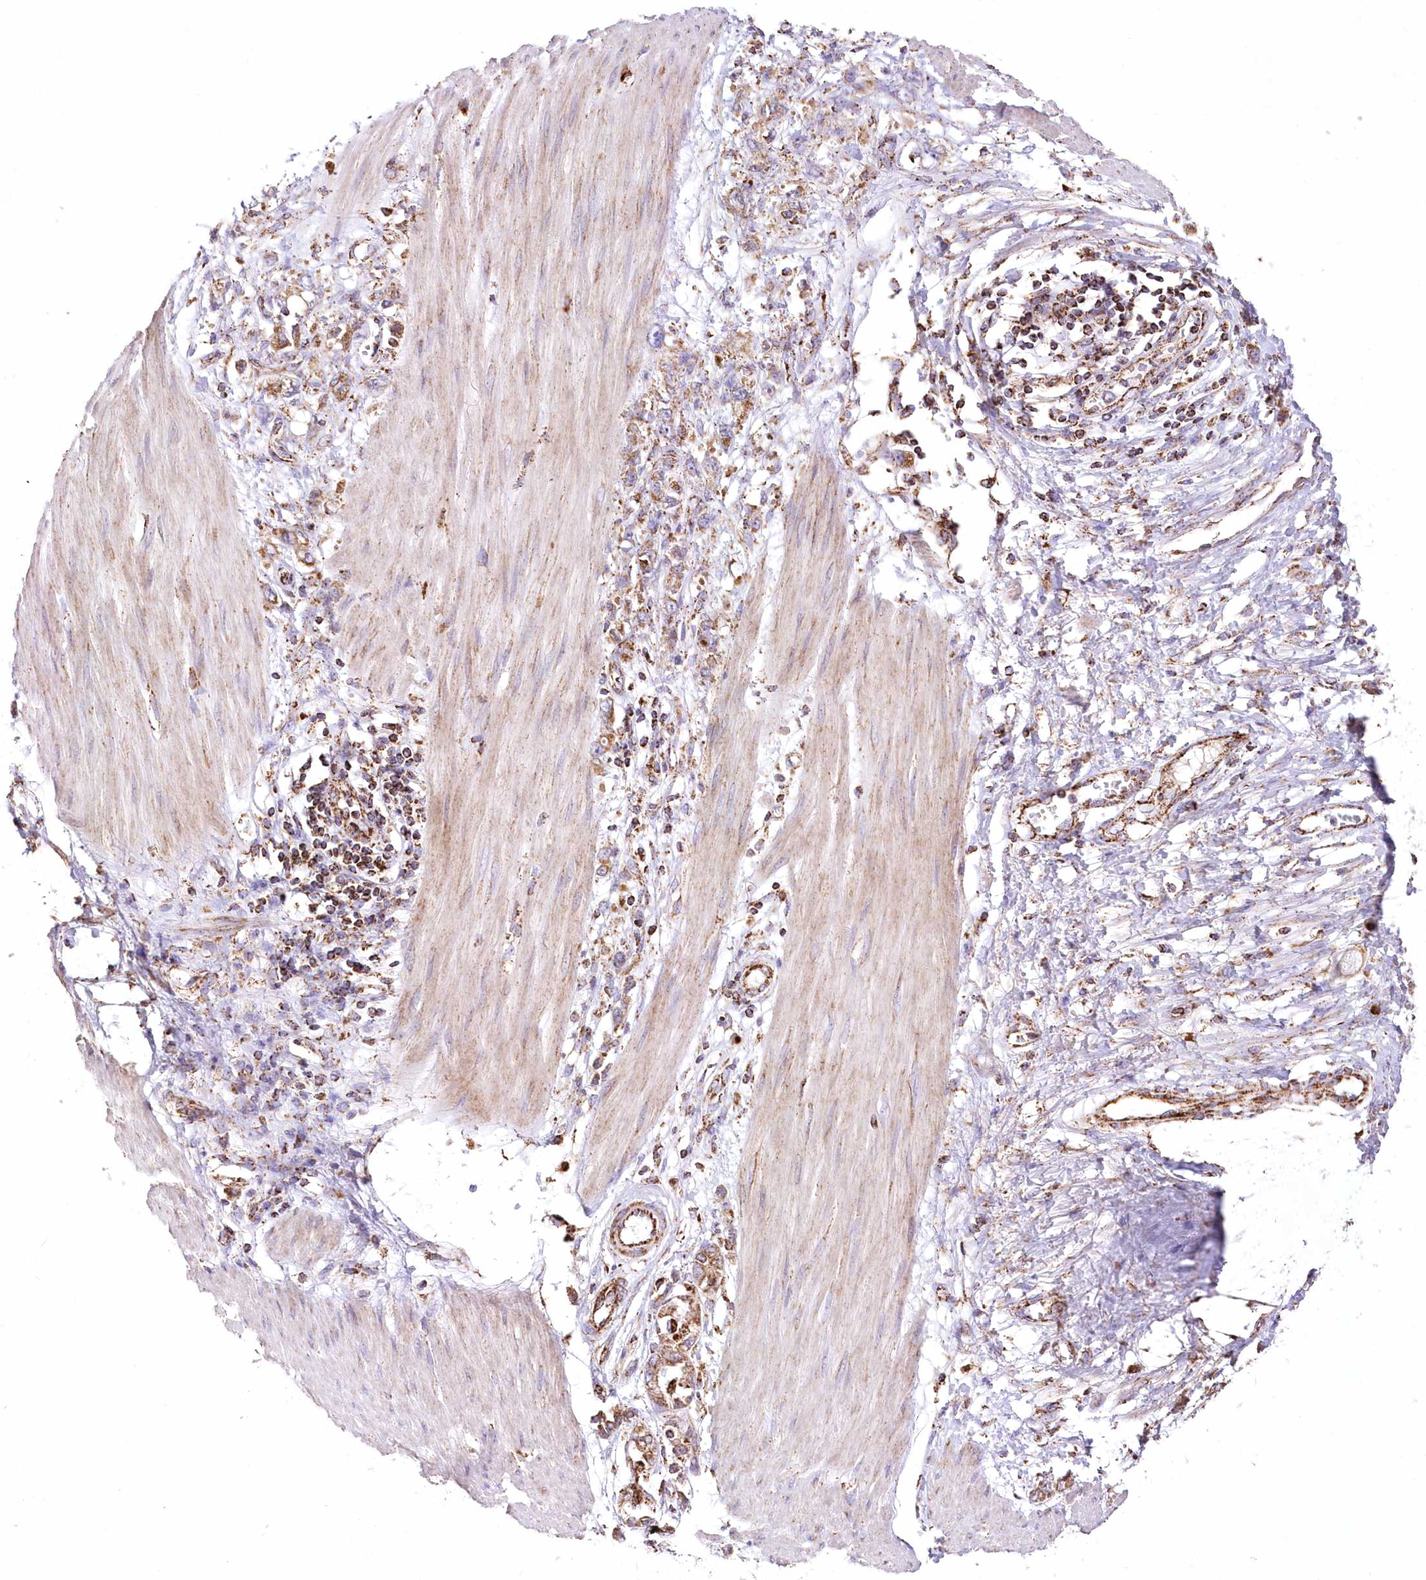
{"staining": {"intensity": "moderate", "quantity": ">75%", "location": "cytoplasmic/membranous"}, "tissue": "stomach cancer", "cell_type": "Tumor cells", "image_type": "cancer", "snomed": [{"axis": "morphology", "description": "Adenocarcinoma, NOS"}, {"axis": "topography", "description": "Stomach"}], "caption": "The image displays staining of stomach cancer (adenocarcinoma), revealing moderate cytoplasmic/membranous protein expression (brown color) within tumor cells. (Stains: DAB (3,3'-diaminobenzidine) in brown, nuclei in blue, Microscopy: brightfield microscopy at high magnification).", "gene": "ASNSD1", "patient": {"sex": "female", "age": 76}}